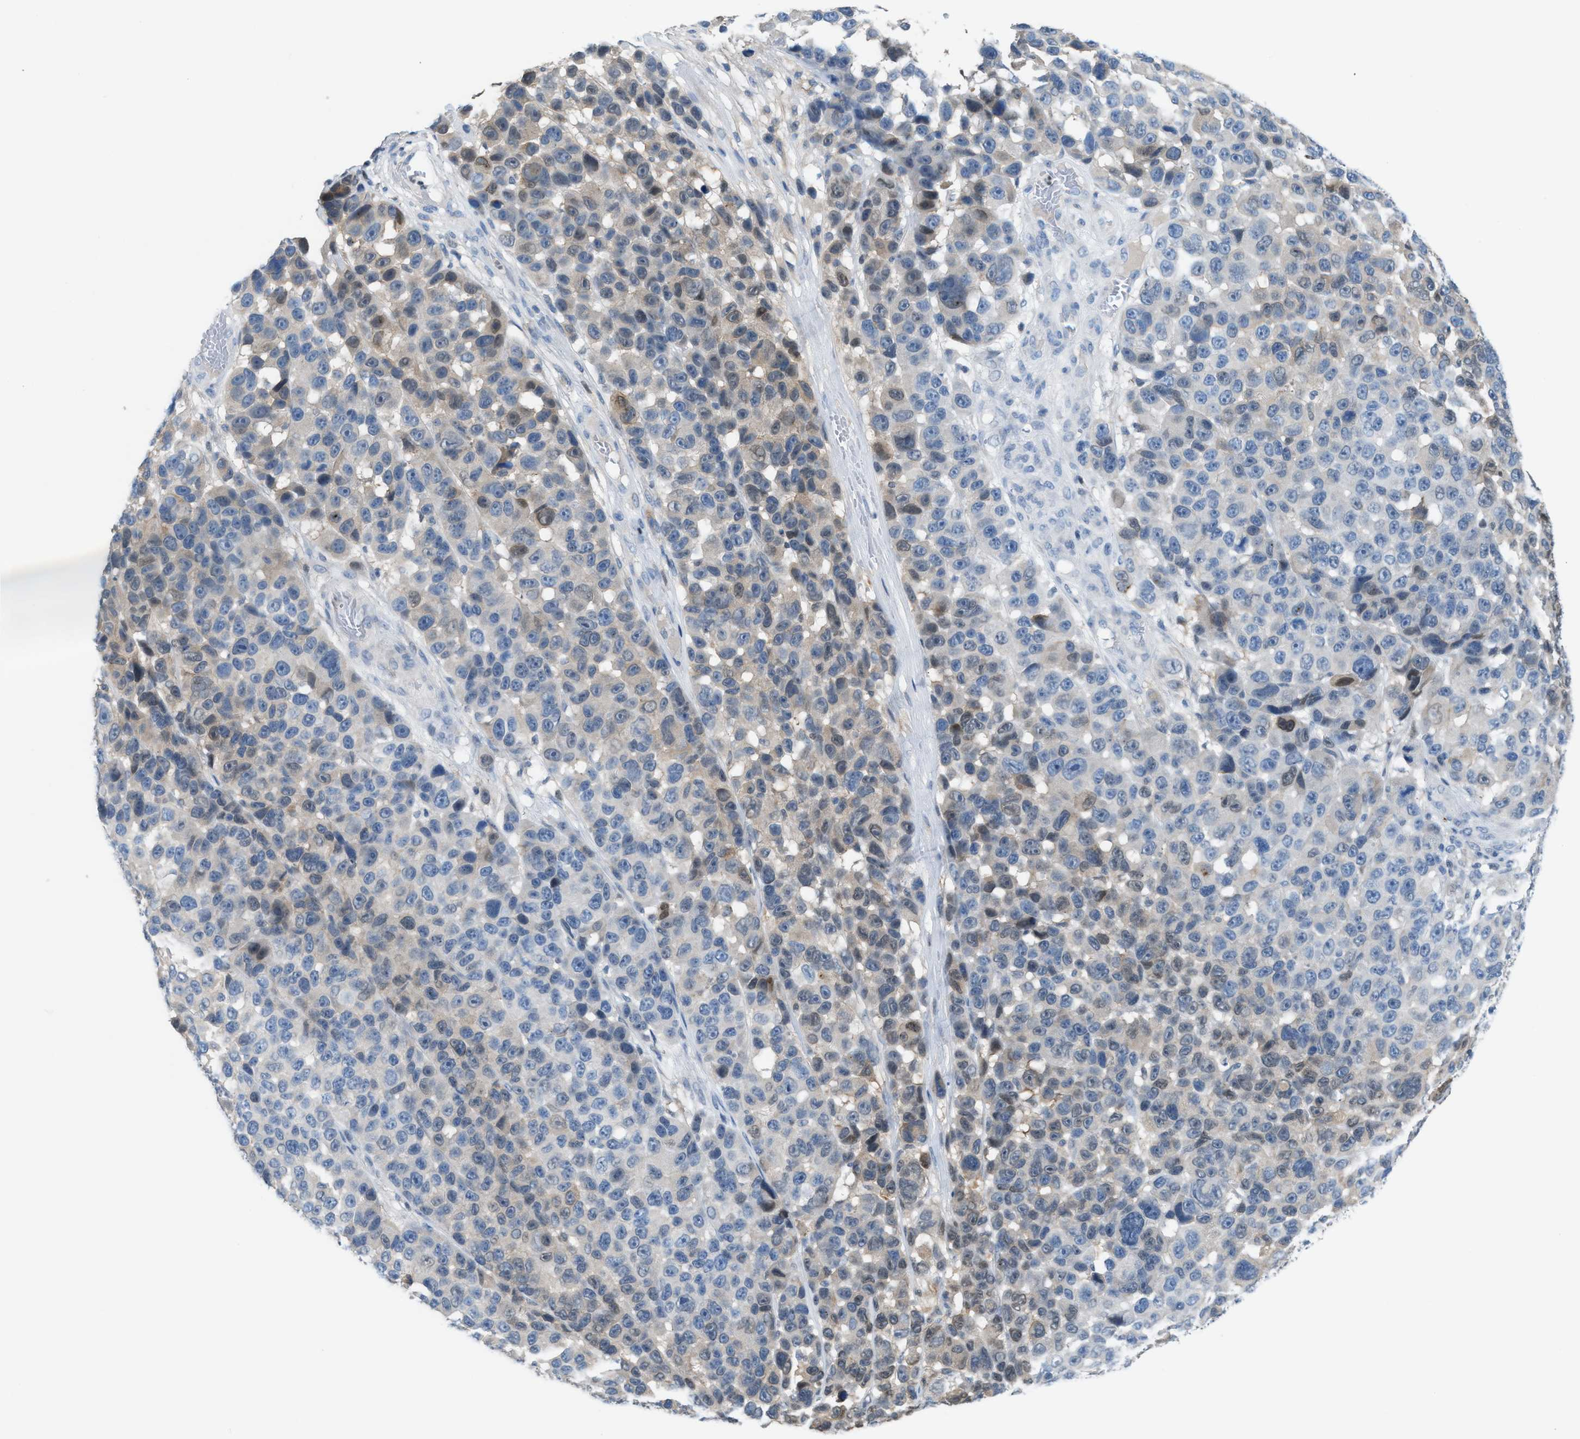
{"staining": {"intensity": "weak", "quantity": "25%-75%", "location": "cytoplasmic/membranous,nuclear"}, "tissue": "melanoma", "cell_type": "Tumor cells", "image_type": "cancer", "snomed": [{"axis": "morphology", "description": "Malignant melanoma, NOS"}, {"axis": "topography", "description": "Skin"}], "caption": "Immunohistochemical staining of human malignant melanoma demonstrates low levels of weak cytoplasmic/membranous and nuclear protein expression in about 25%-75% of tumor cells.", "gene": "PPM1D", "patient": {"sex": "male", "age": 53}}